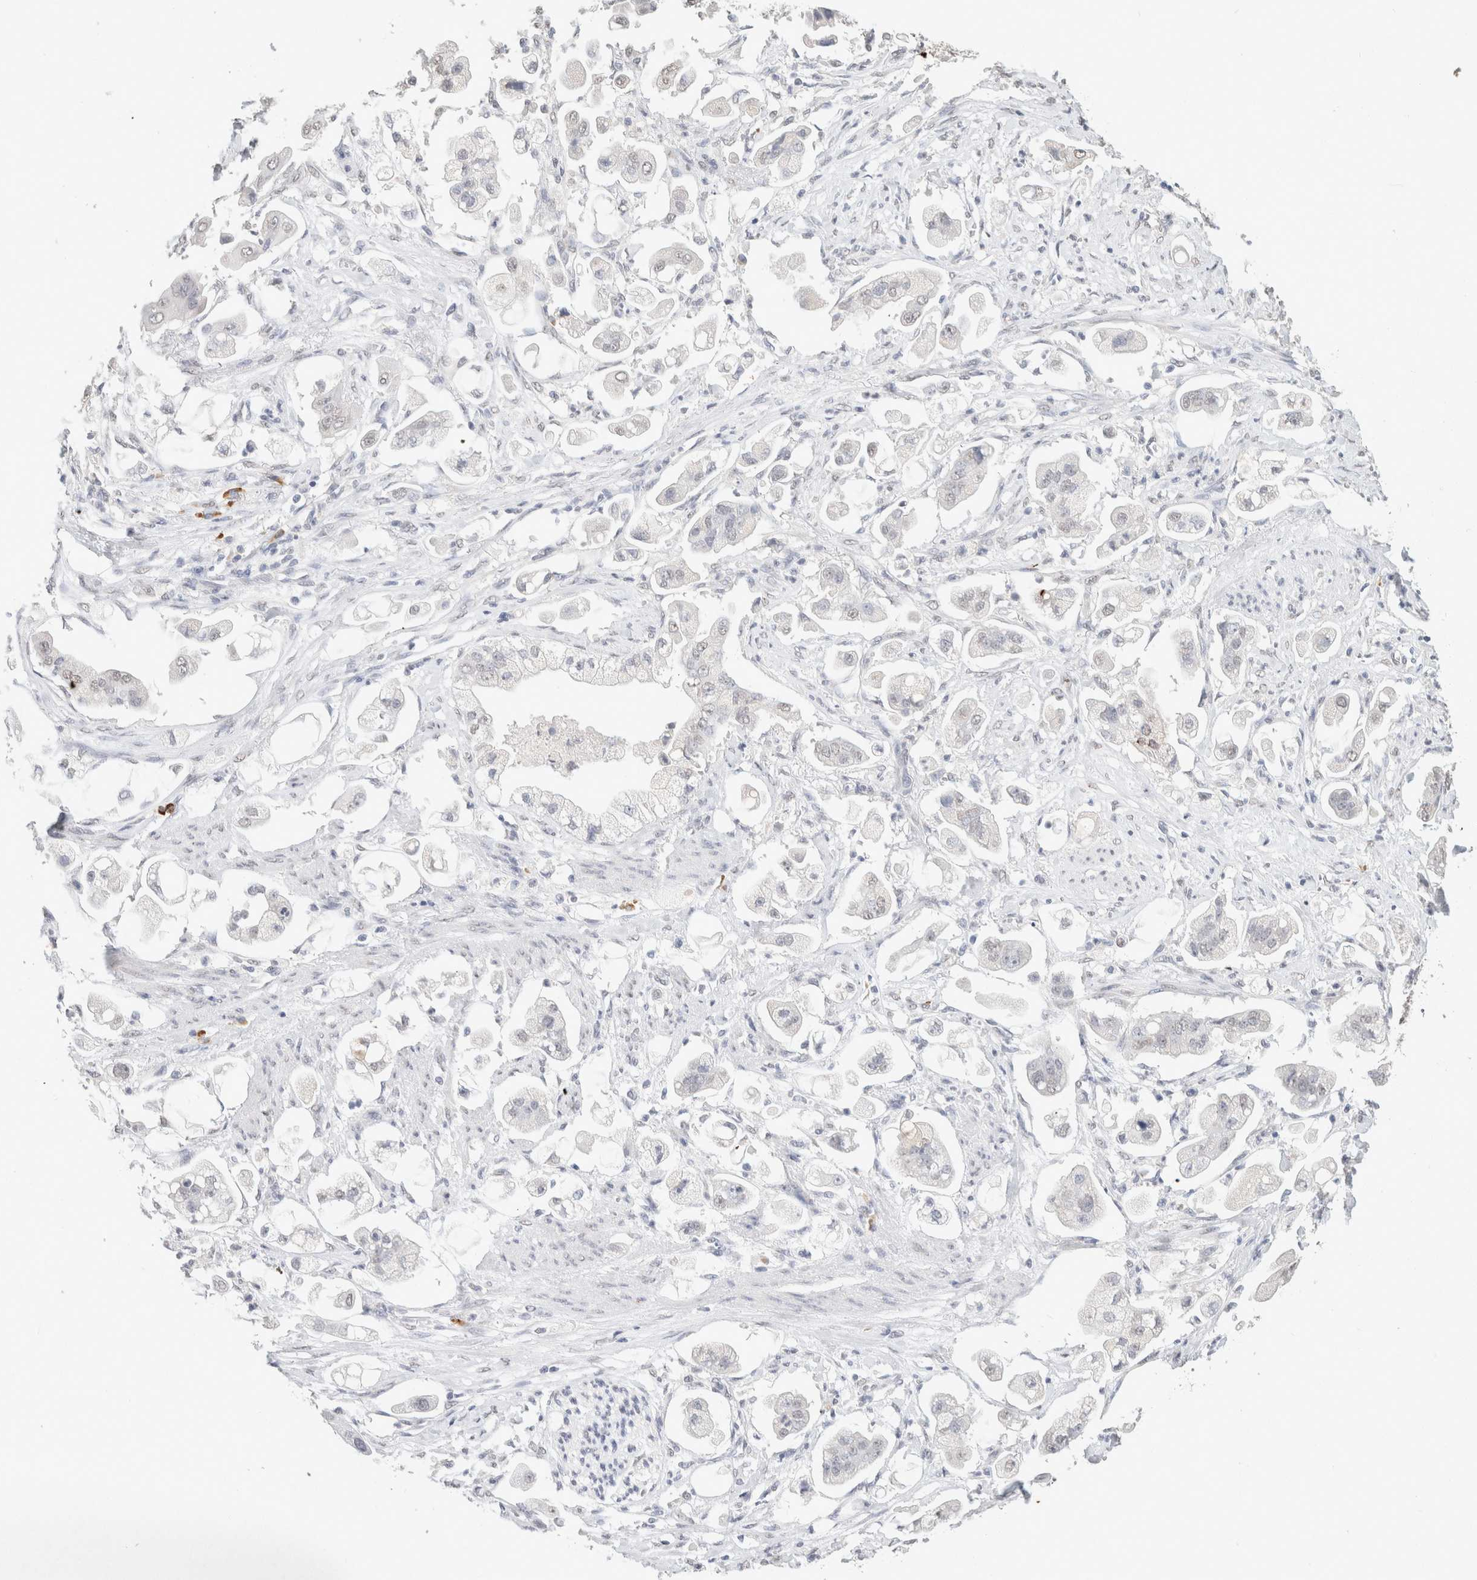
{"staining": {"intensity": "negative", "quantity": "none", "location": "none"}, "tissue": "stomach cancer", "cell_type": "Tumor cells", "image_type": "cancer", "snomed": [{"axis": "morphology", "description": "Adenocarcinoma, NOS"}, {"axis": "topography", "description": "Stomach"}], "caption": "Immunohistochemistry of human stomach adenocarcinoma exhibits no staining in tumor cells.", "gene": "CD80", "patient": {"sex": "male", "age": 62}}